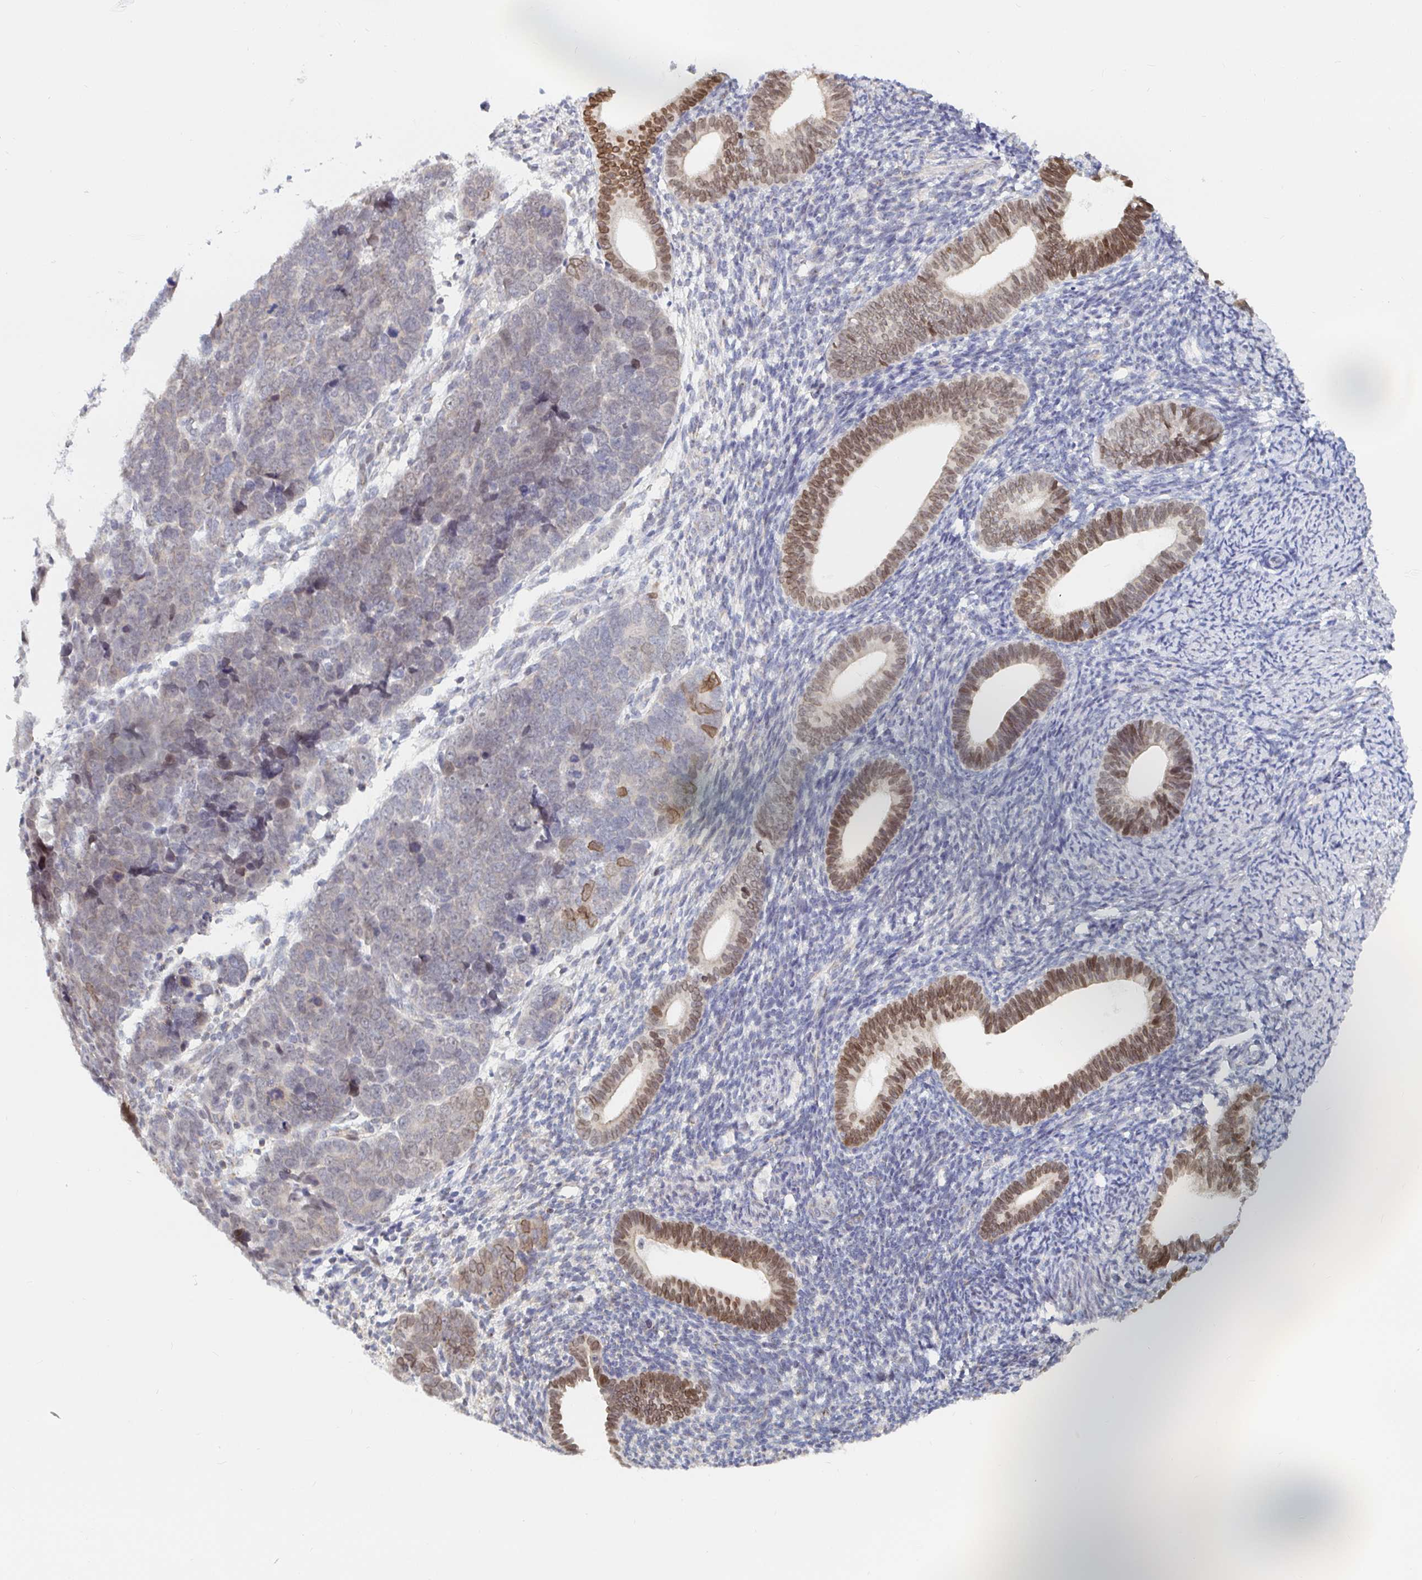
{"staining": {"intensity": "moderate", "quantity": "25%-75%", "location": "nuclear"}, "tissue": "endometrial cancer", "cell_type": "Tumor cells", "image_type": "cancer", "snomed": [{"axis": "morphology", "description": "Adenocarcinoma, NOS"}, {"axis": "topography", "description": "Endometrium"}], "caption": "Immunohistochemical staining of endometrial cancer reveals medium levels of moderate nuclear staining in approximately 25%-75% of tumor cells. (DAB (3,3'-diaminobenzidine) IHC, brown staining for protein, blue staining for nuclei).", "gene": "CHD2", "patient": {"sex": "female", "age": 82}}